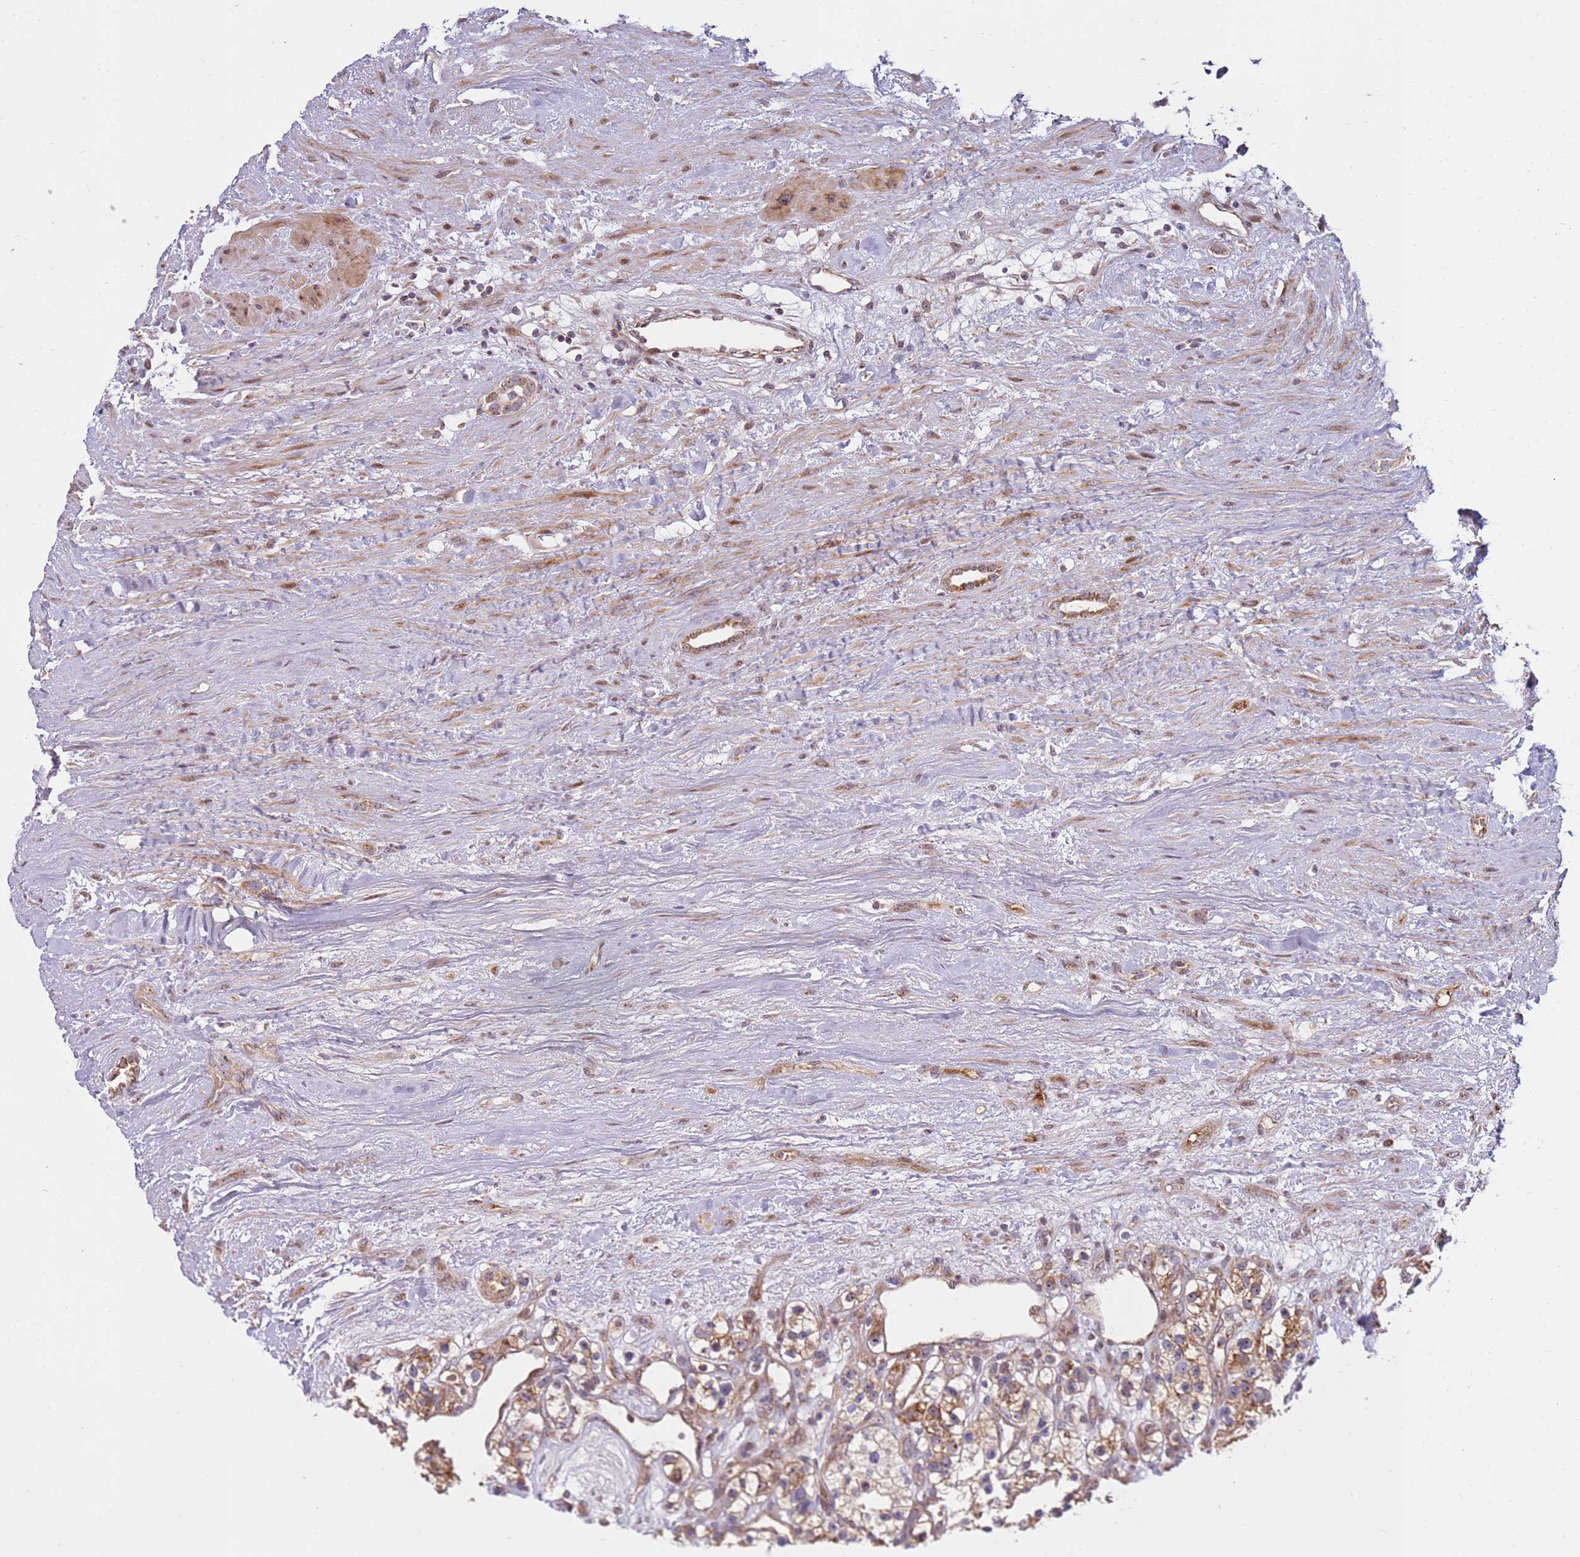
{"staining": {"intensity": "moderate", "quantity": ">75%", "location": "cytoplasmic/membranous"}, "tissue": "renal cancer", "cell_type": "Tumor cells", "image_type": "cancer", "snomed": [{"axis": "morphology", "description": "Adenocarcinoma, NOS"}, {"axis": "topography", "description": "Kidney"}], "caption": "A photomicrograph showing moderate cytoplasmic/membranous positivity in about >75% of tumor cells in adenocarcinoma (renal), as visualized by brown immunohistochemical staining.", "gene": "KIF25", "patient": {"sex": "female", "age": 57}}